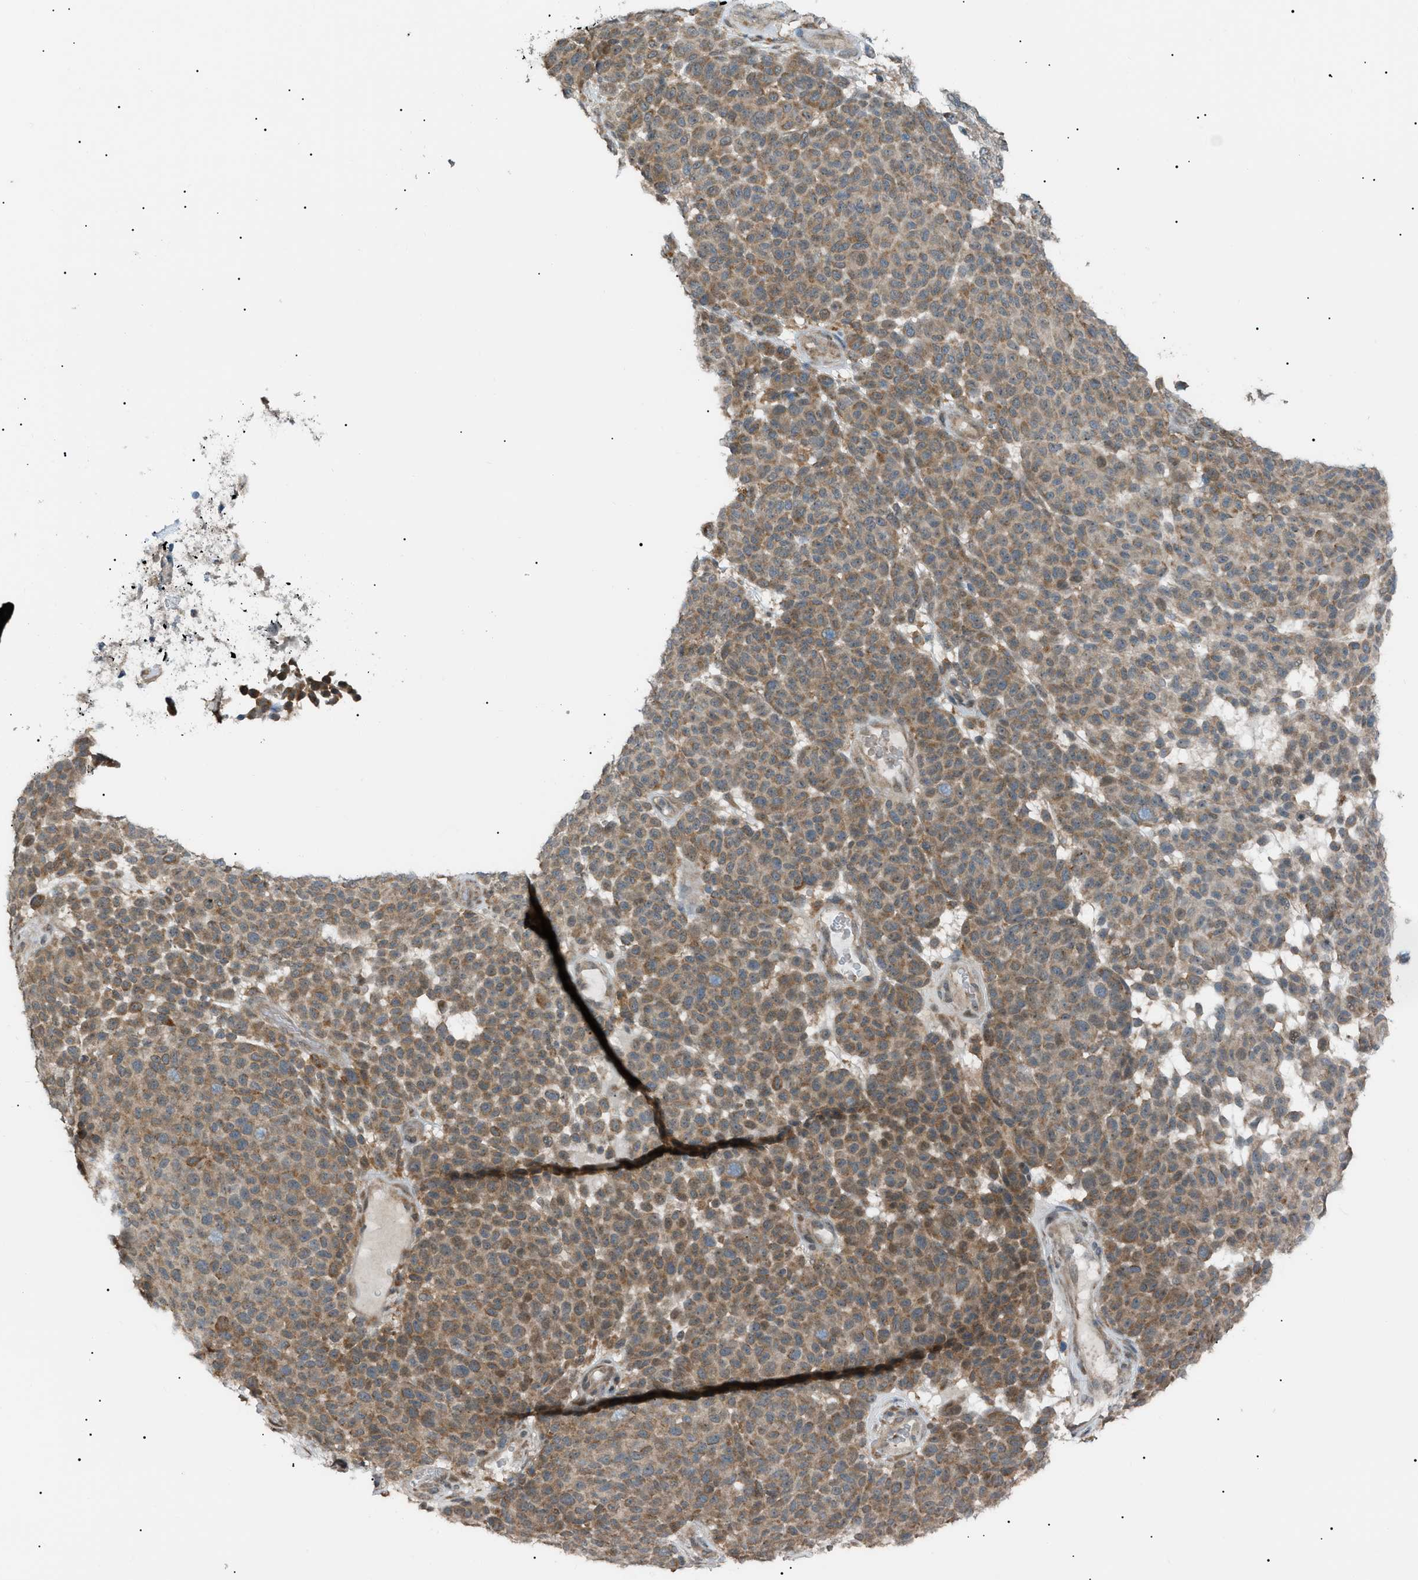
{"staining": {"intensity": "weak", "quantity": "25%-75%", "location": "cytoplasmic/membranous"}, "tissue": "melanoma", "cell_type": "Tumor cells", "image_type": "cancer", "snomed": [{"axis": "morphology", "description": "Malignant melanoma, NOS"}, {"axis": "topography", "description": "Skin"}], "caption": "Approximately 25%-75% of tumor cells in human malignant melanoma exhibit weak cytoplasmic/membranous protein staining as visualized by brown immunohistochemical staining.", "gene": "LPIN2", "patient": {"sex": "male", "age": 59}}